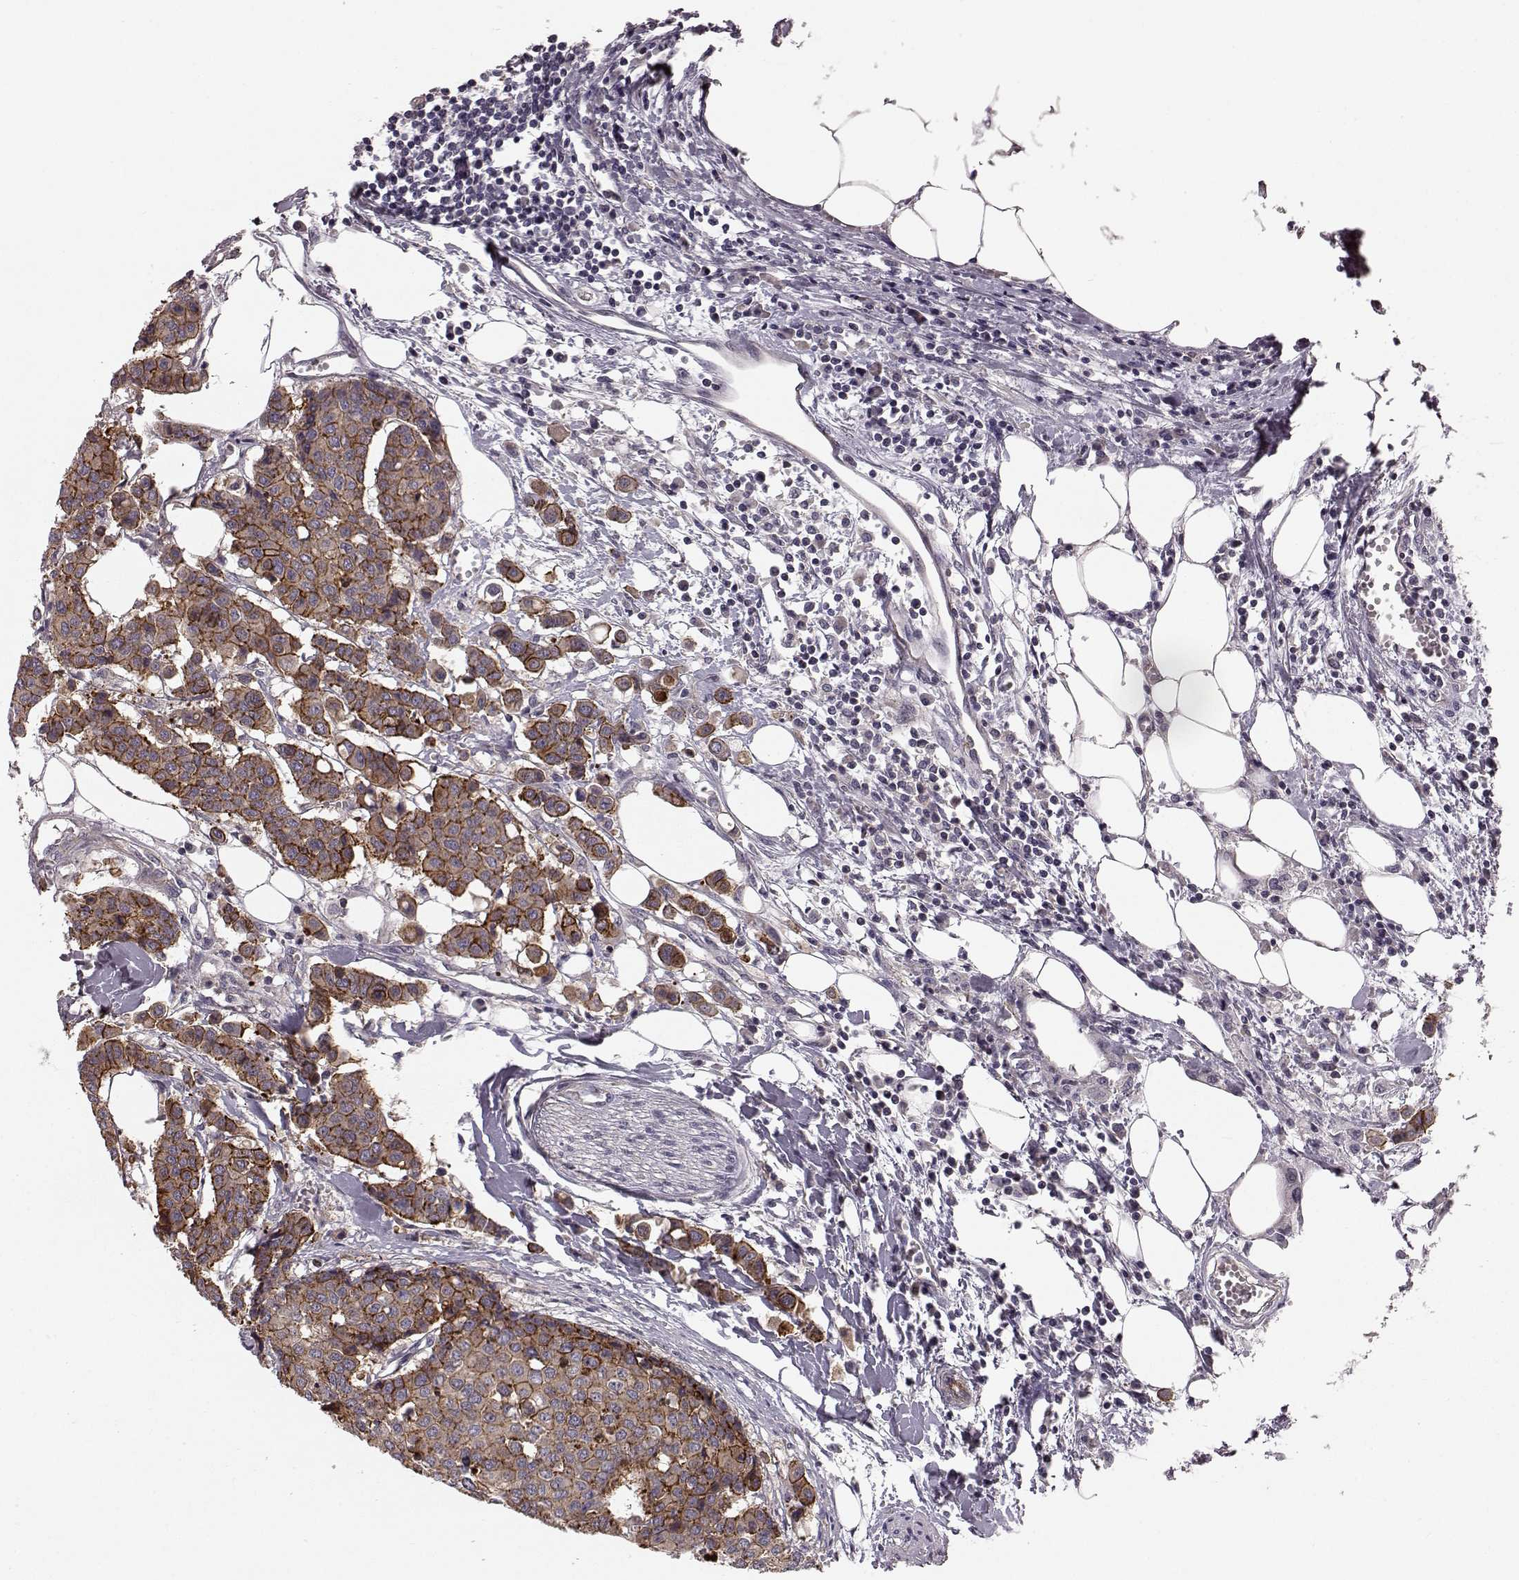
{"staining": {"intensity": "moderate", "quantity": "25%-75%", "location": "cytoplasmic/membranous"}, "tissue": "carcinoid", "cell_type": "Tumor cells", "image_type": "cancer", "snomed": [{"axis": "morphology", "description": "Carcinoid, malignant, NOS"}, {"axis": "topography", "description": "Colon"}], "caption": "Carcinoid (malignant) was stained to show a protein in brown. There is medium levels of moderate cytoplasmic/membranous positivity in about 25%-75% of tumor cells.", "gene": "SLC22A18", "patient": {"sex": "male", "age": 81}}